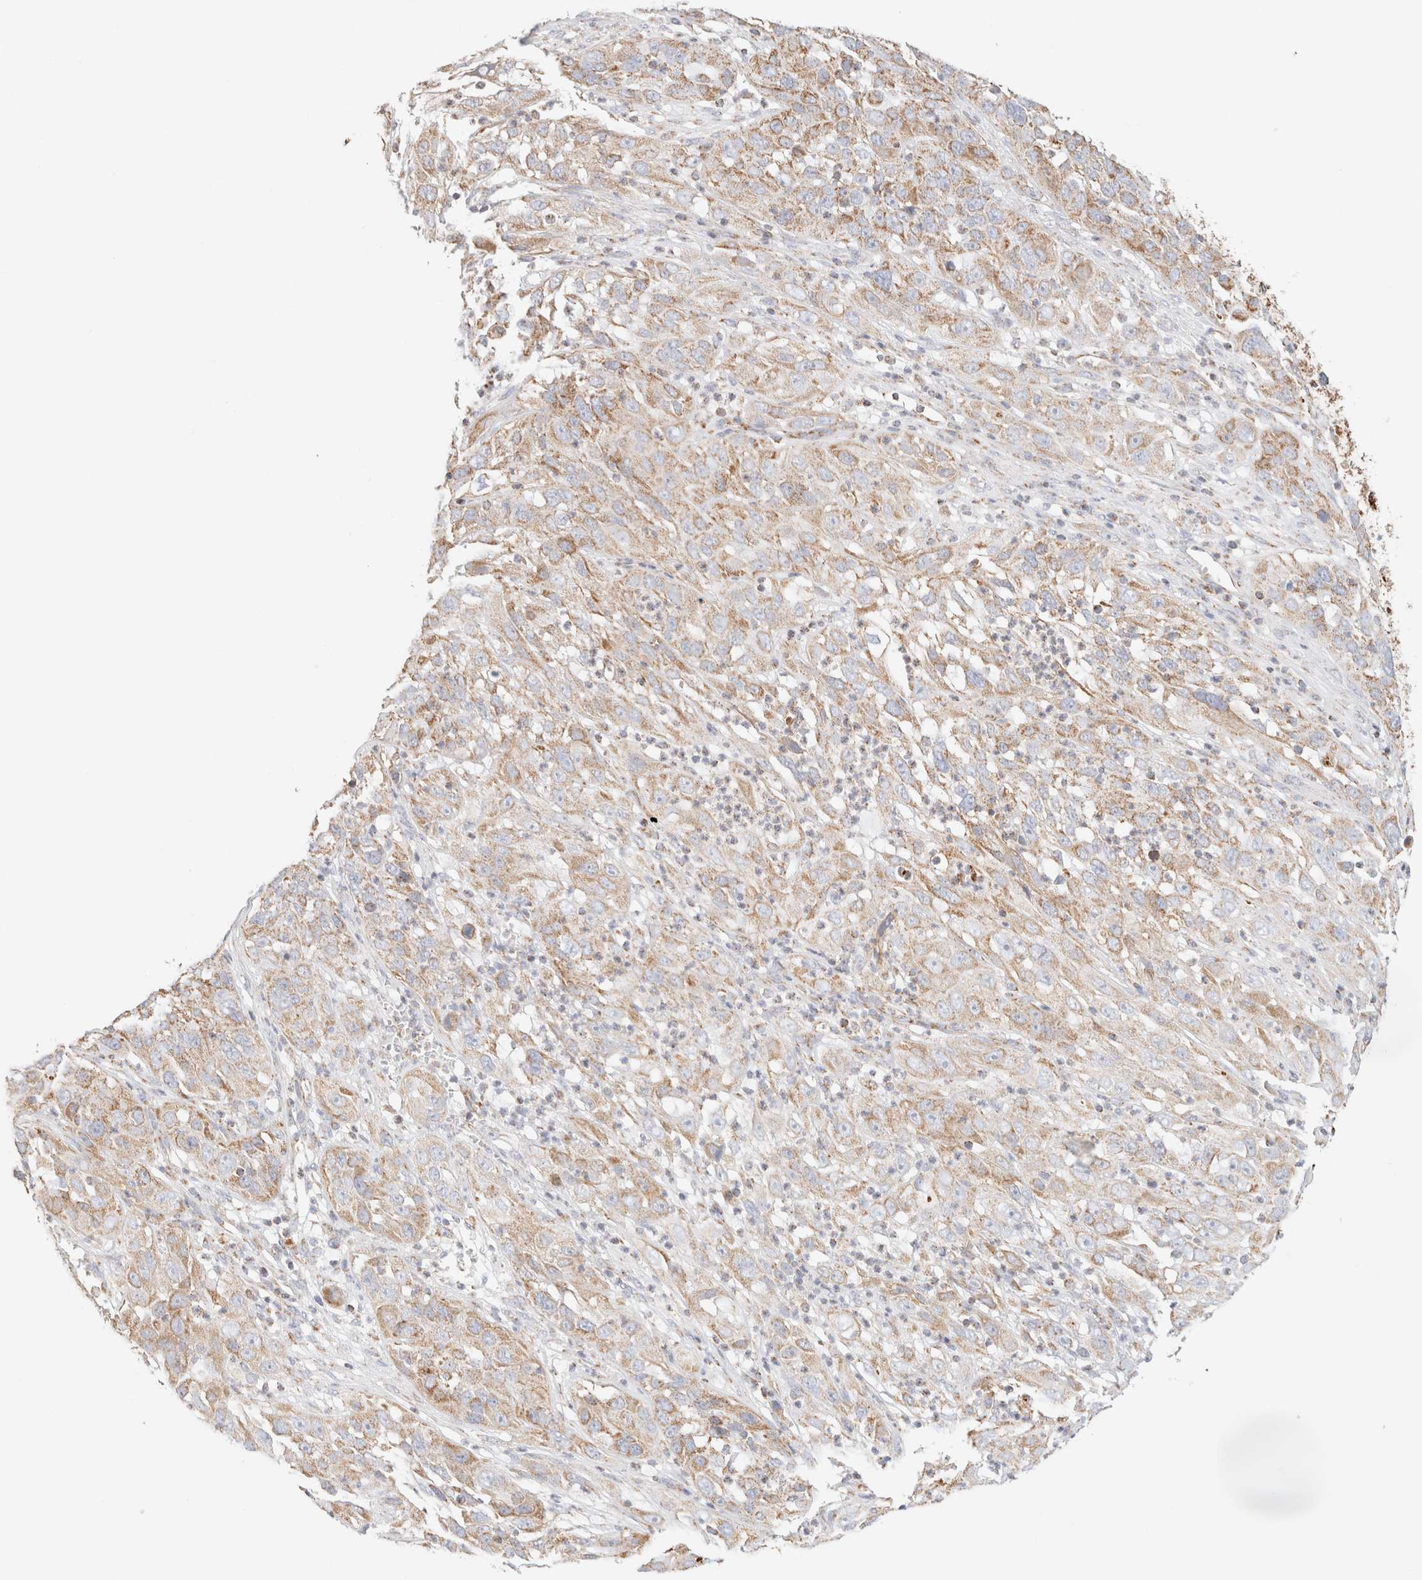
{"staining": {"intensity": "weak", "quantity": ">75%", "location": "cytoplasmic/membranous"}, "tissue": "cervical cancer", "cell_type": "Tumor cells", "image_type": "cancer", "snomed": [{"axis": "morphology", "description": "Squamous cell carcinoma, NOS"}, {"axis": "topography", "description": "Cervix"}], "caption": "About >75% of tumor cells in human cervical squamous cell carcinoma demonstrate weak cytoplasmic/membranous protein expression as visualized by brown immunohistochemical staining.", "gene": "PHB2", "patient": {"sex": "female", "age": 32}}